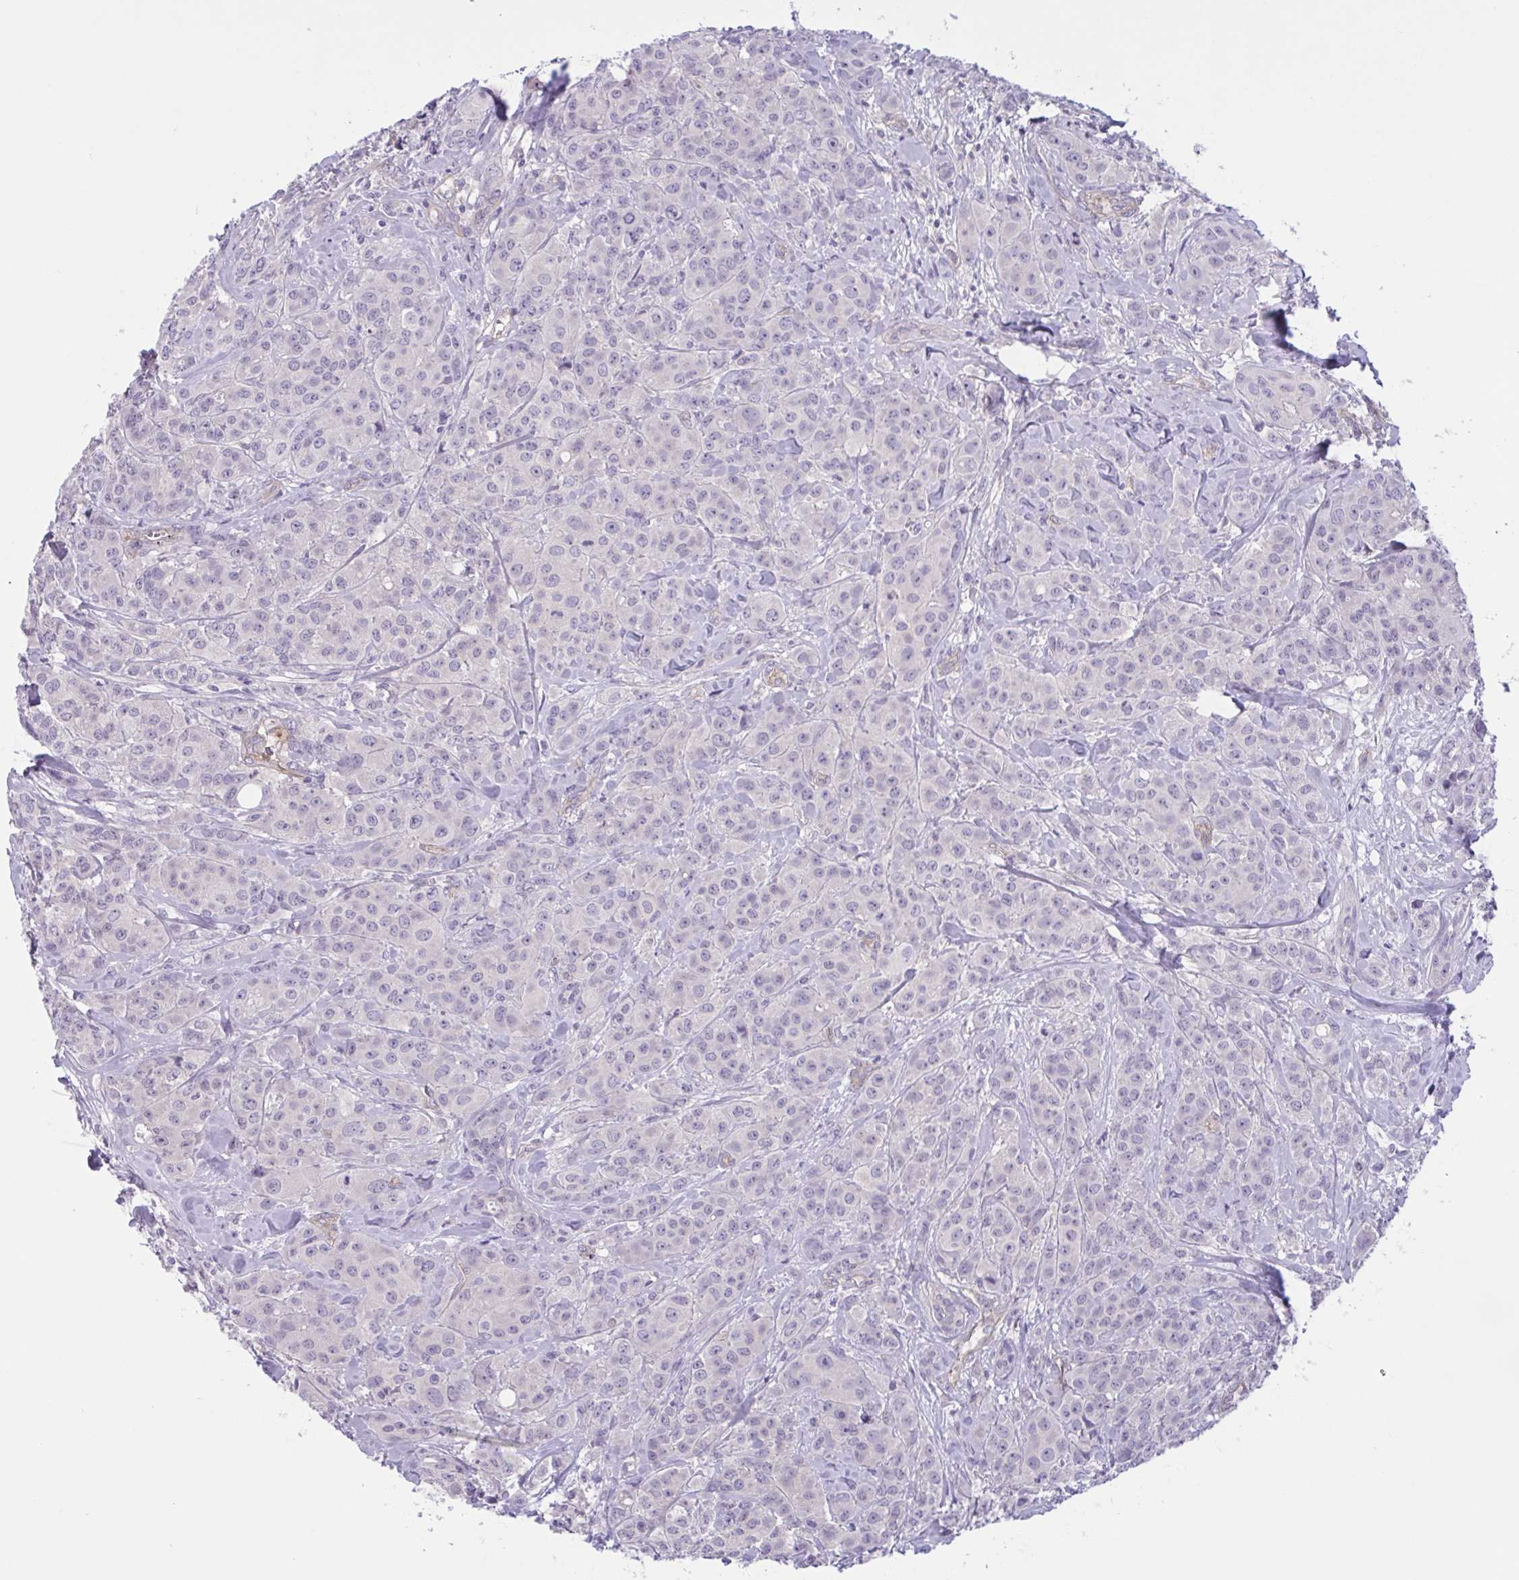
{"staining": {"intensity": "negative", "quantity": "none", "location": "none"}, "tissue": "breast cancer", "cell_type": "Tumor cells", "image_type": "cancer", "snomed": [{"axis": "morphology", "description": "Normal tissue, NOS"}, {"axis": "morphology", "description": "Duct carcinoma"}, {"axis": "topography", "description": "Breast"}], "caption": "Image shows no protein staining in tumor cells of breast intraductal carcinoma tissue.", "gene": "TTC7B", "patient": {"sex": "female", "age": 43}}